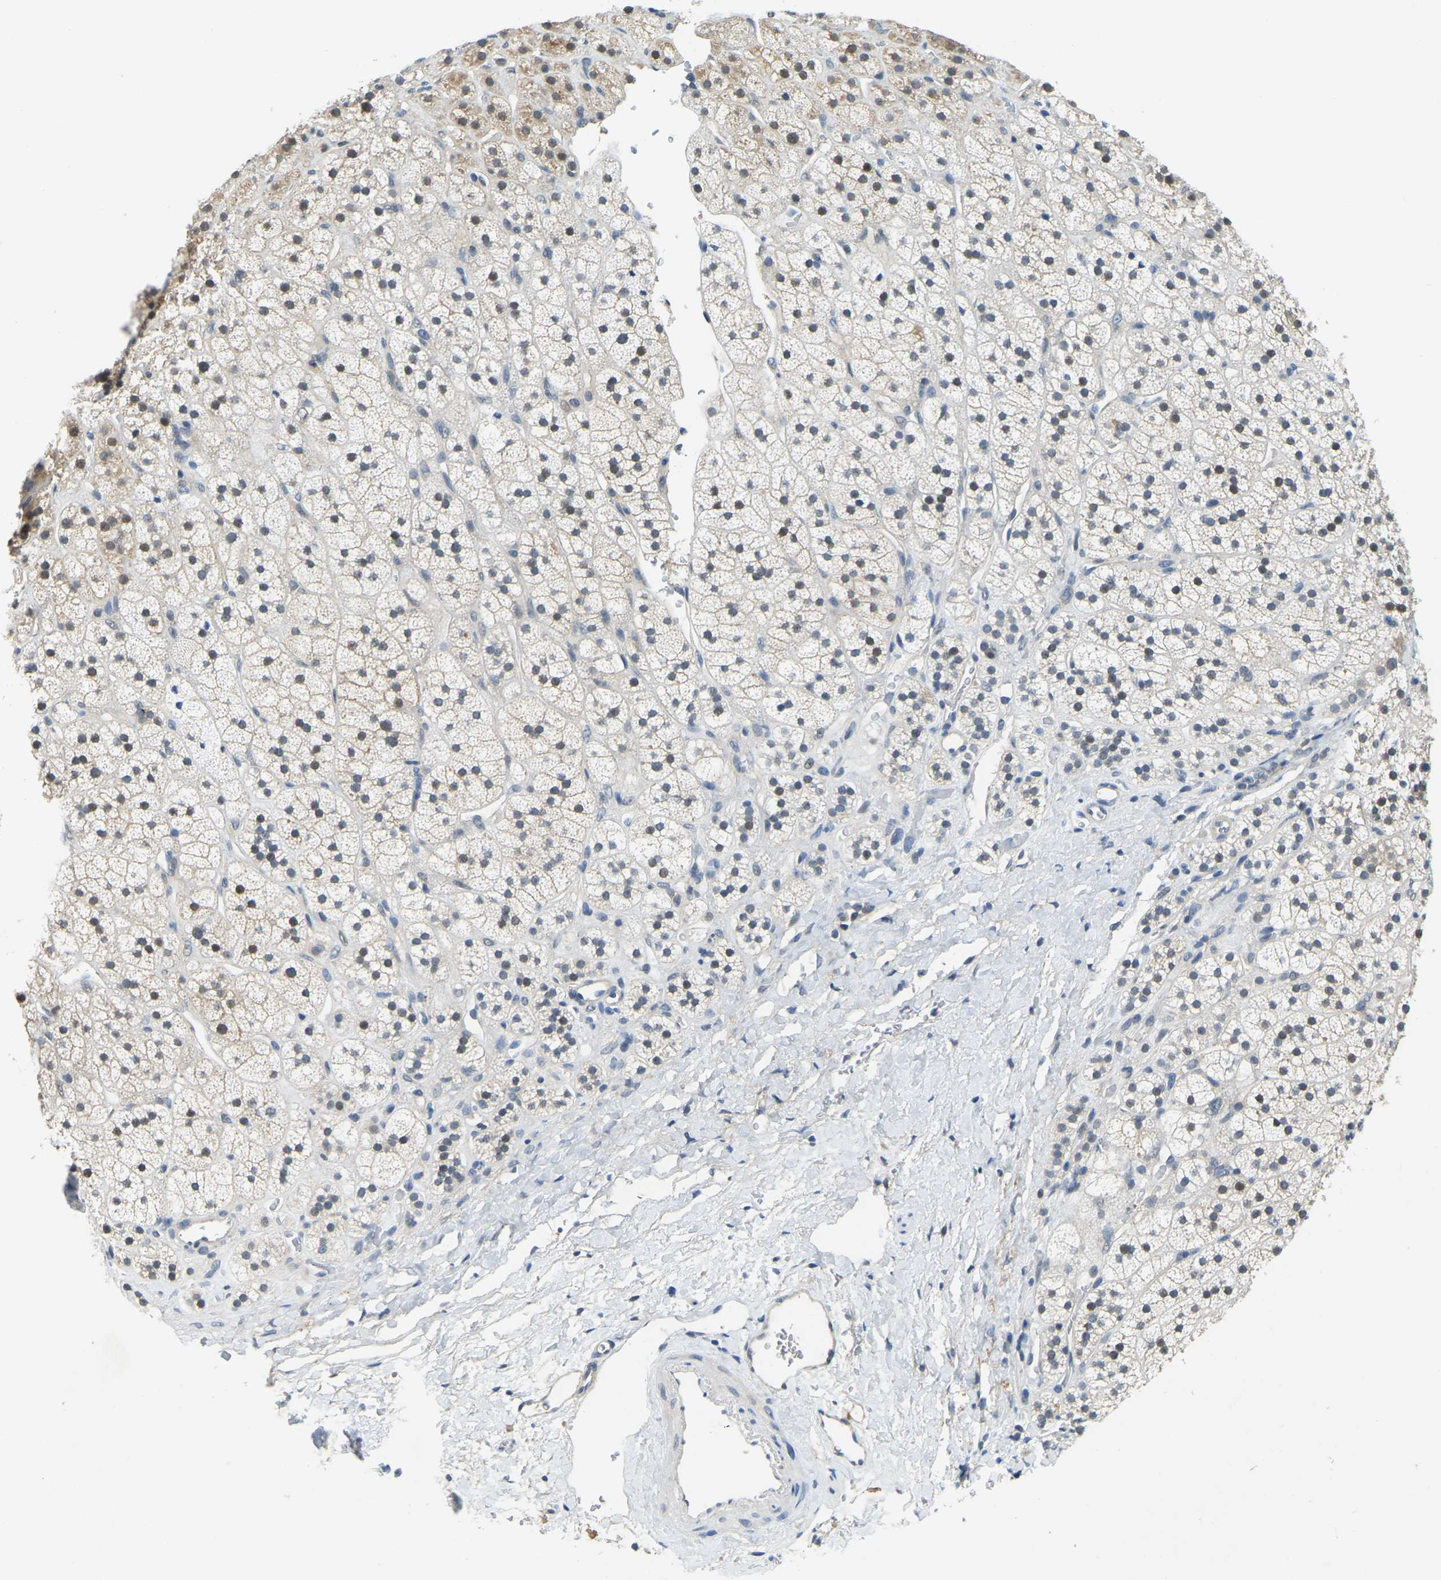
{"staining": {"intensity": "moderate", "quantity": "<25%", "location": "cytoplasmic/membranous"}, "tissue": "adrenal gland", "cell_type": "Glandular cells", "image_type": "normal", "snomed": [{"axis": "morphology", "description": "Normal tissue, NOS"}, {"axis": "topography", "description": "Adrenal gland"}], "caption": "About <25% of glandular cells in unremarkable human adrenal gland show moderate cytoplasmic/membranous protein staining as visualized by brown immunohistochemical staining.", "gene": "AHNAK", "patient": {"sex": "male", "age": 56}}